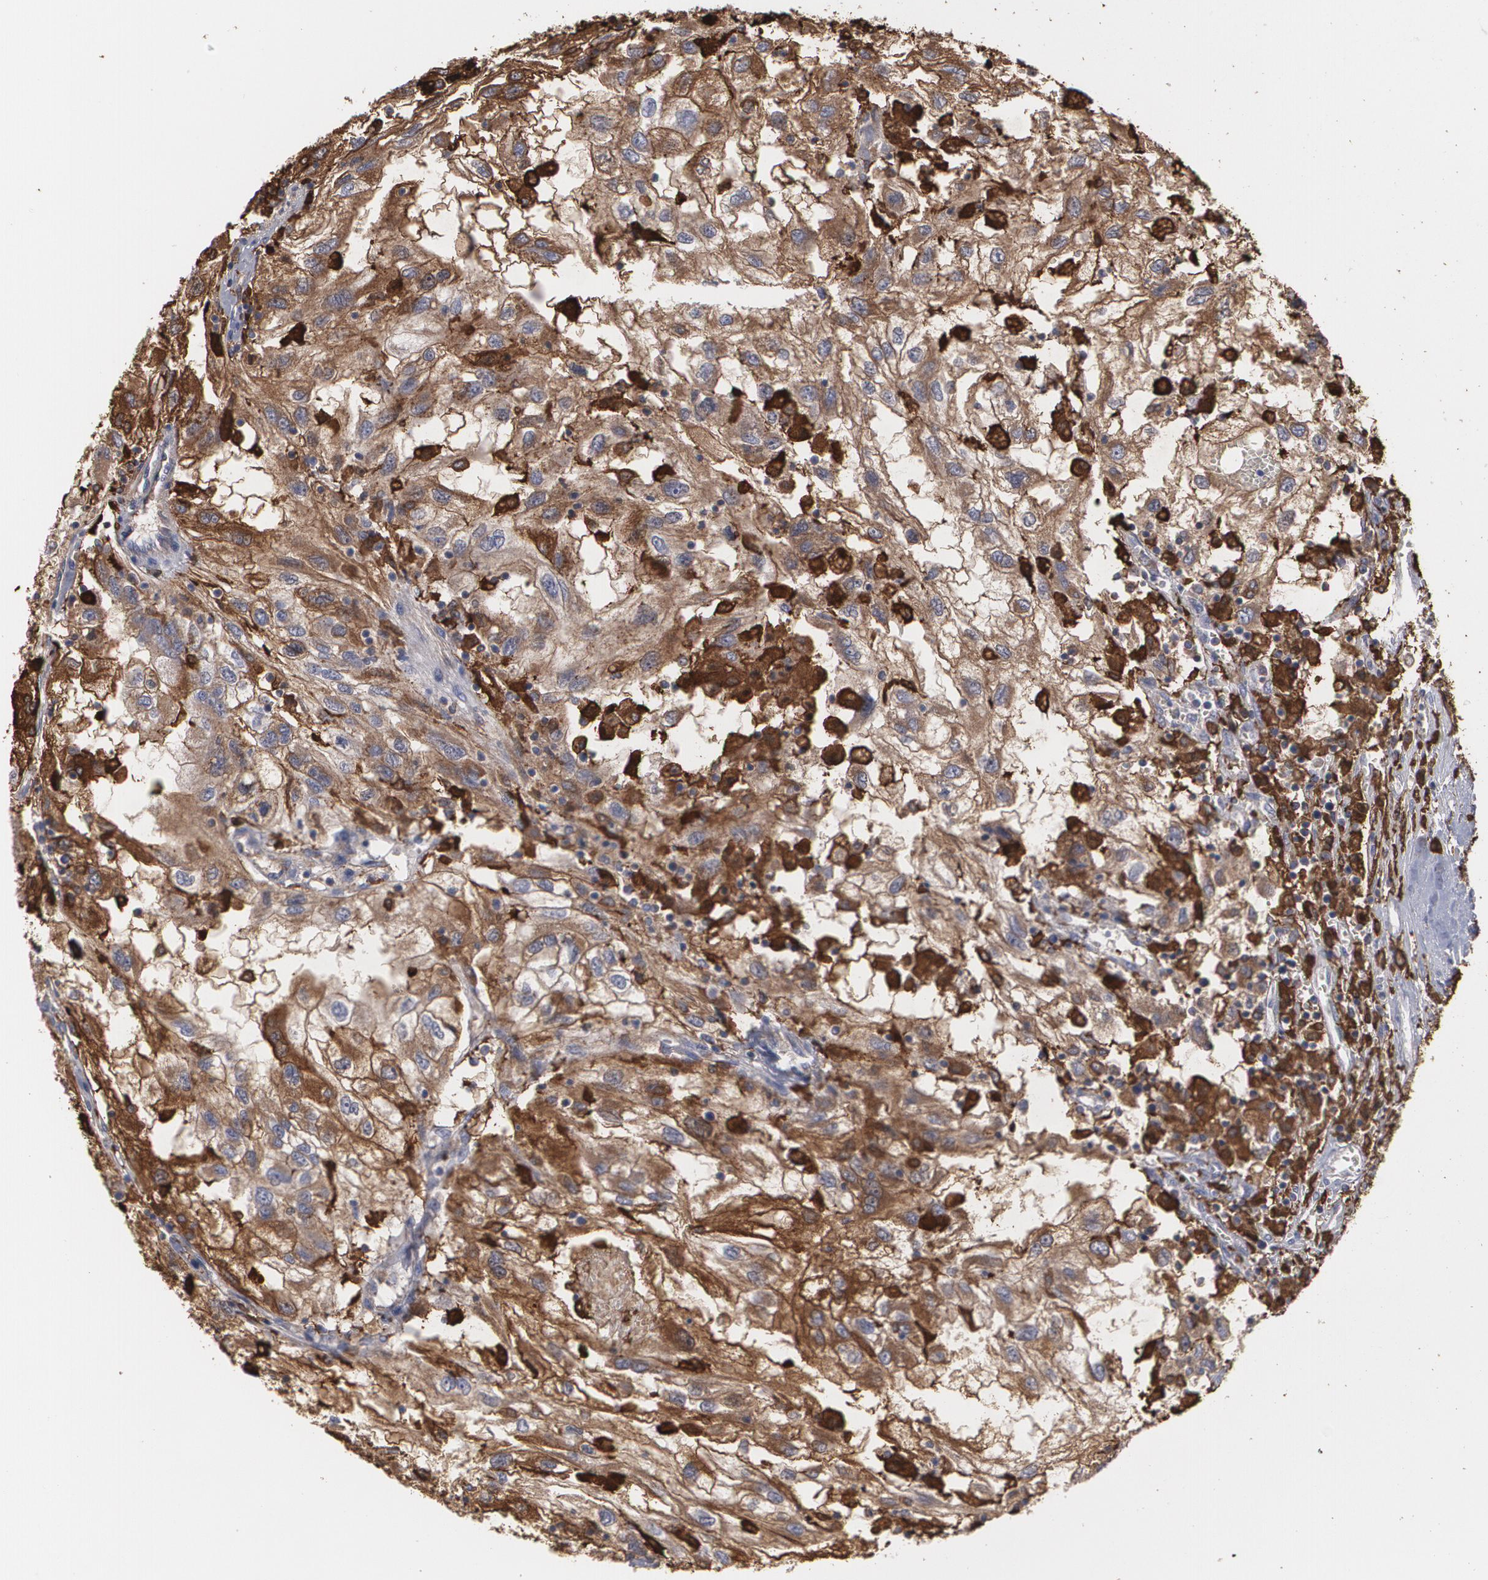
{"staining": {"intensity": "strong", "quantity": ">75%", "location": "cytoplasmic/membranous"}, "tissue": "renal cancer", "cell_type": "Tumor cells", "image_type": "cancer", "snomed": [{"axis": "morphology", "description": "Normal tissue, NOS"}, {"axis": "morphology", "description": "Adenocarcinoma, NOS"}, {"axis": "topography", "description": "Kidney"}], "caption": "This histopathology image shows renal adenocarcinoma stained with immunohistochemistry (IHC) to label a protein in brown. The cytoplasmic/membranous of tumor cells show strong positivity for the protein. Nuclei are counter-stained blue.", "gene": "ODC1", "patient": {"sex": "male", "age": 71}}